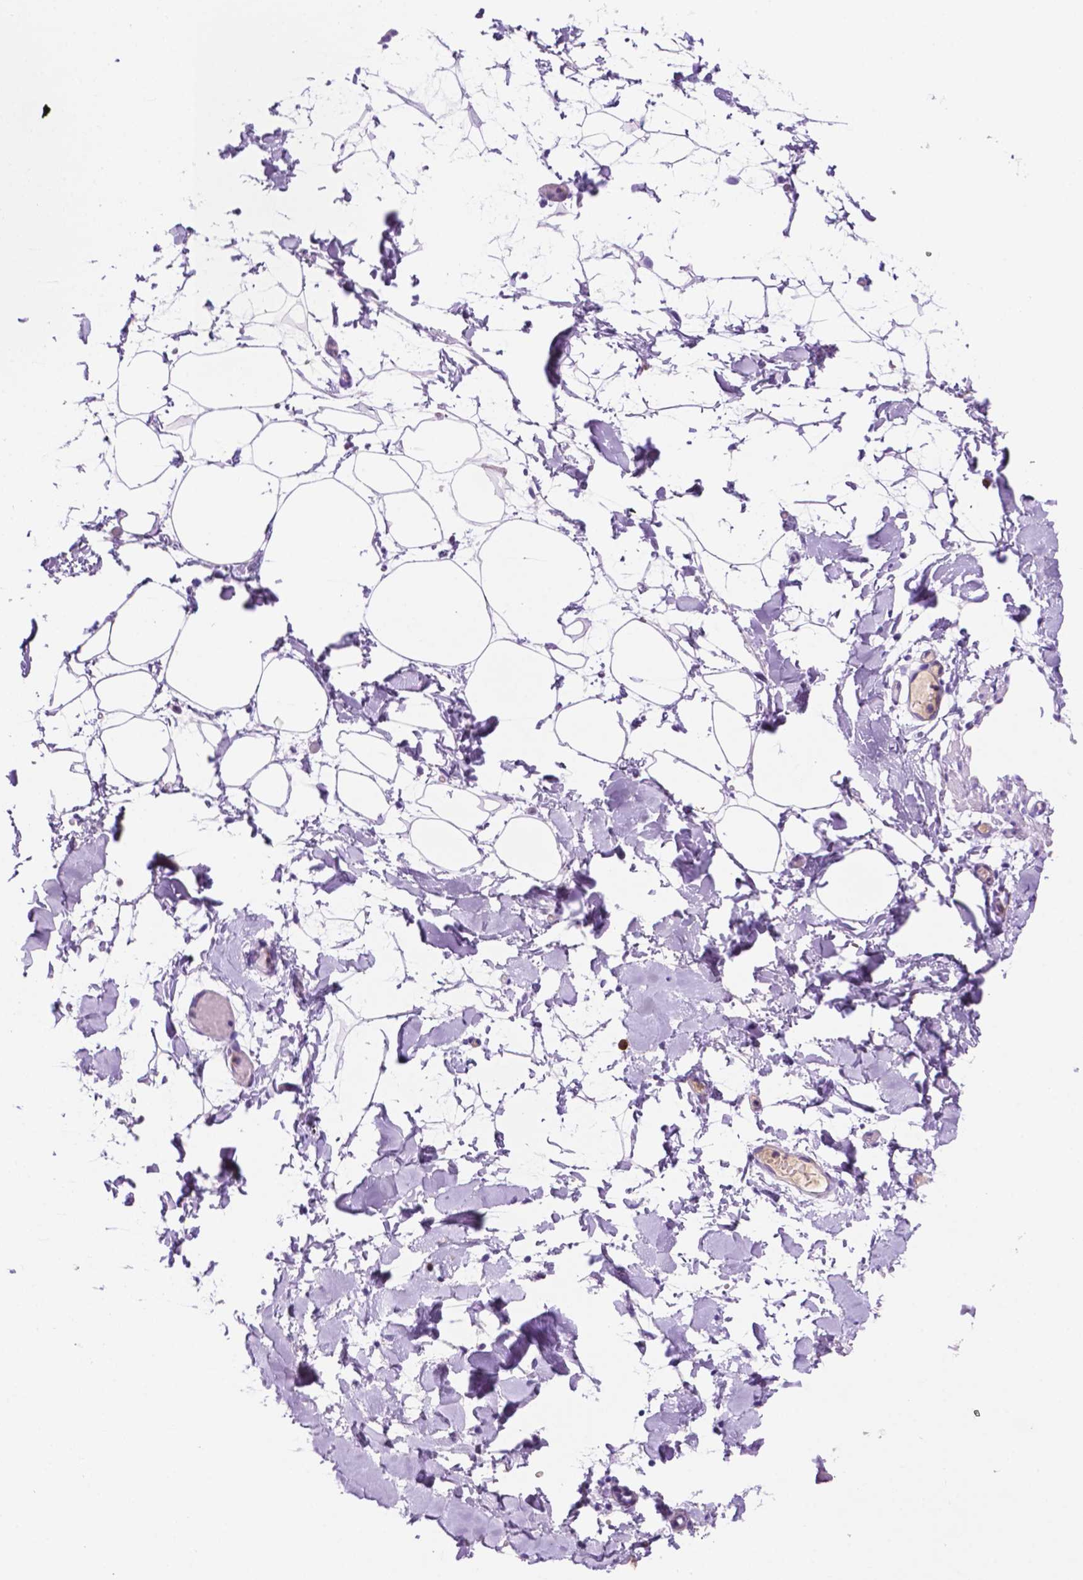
{"staining": {"intensity": "negative", "quantity": "none", "location": "none"}, "tissue": "adipose tissue", "cell_type": "Adipocytes", "image_type": "normal", "snomed": [{"axis": "morphology", "description": "Normal tissue, NOS"}, {"axis": "topography", "description": "Gallbladder"}, {"axis": "topography", "description": "Peripheral nerve tissue"}], "caption": "An image of human adipose tissue is negative for staining in adipocytes. (Brightfield microscopy of DAB (3,3'-diaminobenzidine) immunohistochemistry at high magnification).", "gene": "FOXB2", "patient": {"sex": "female", "age": 45}}